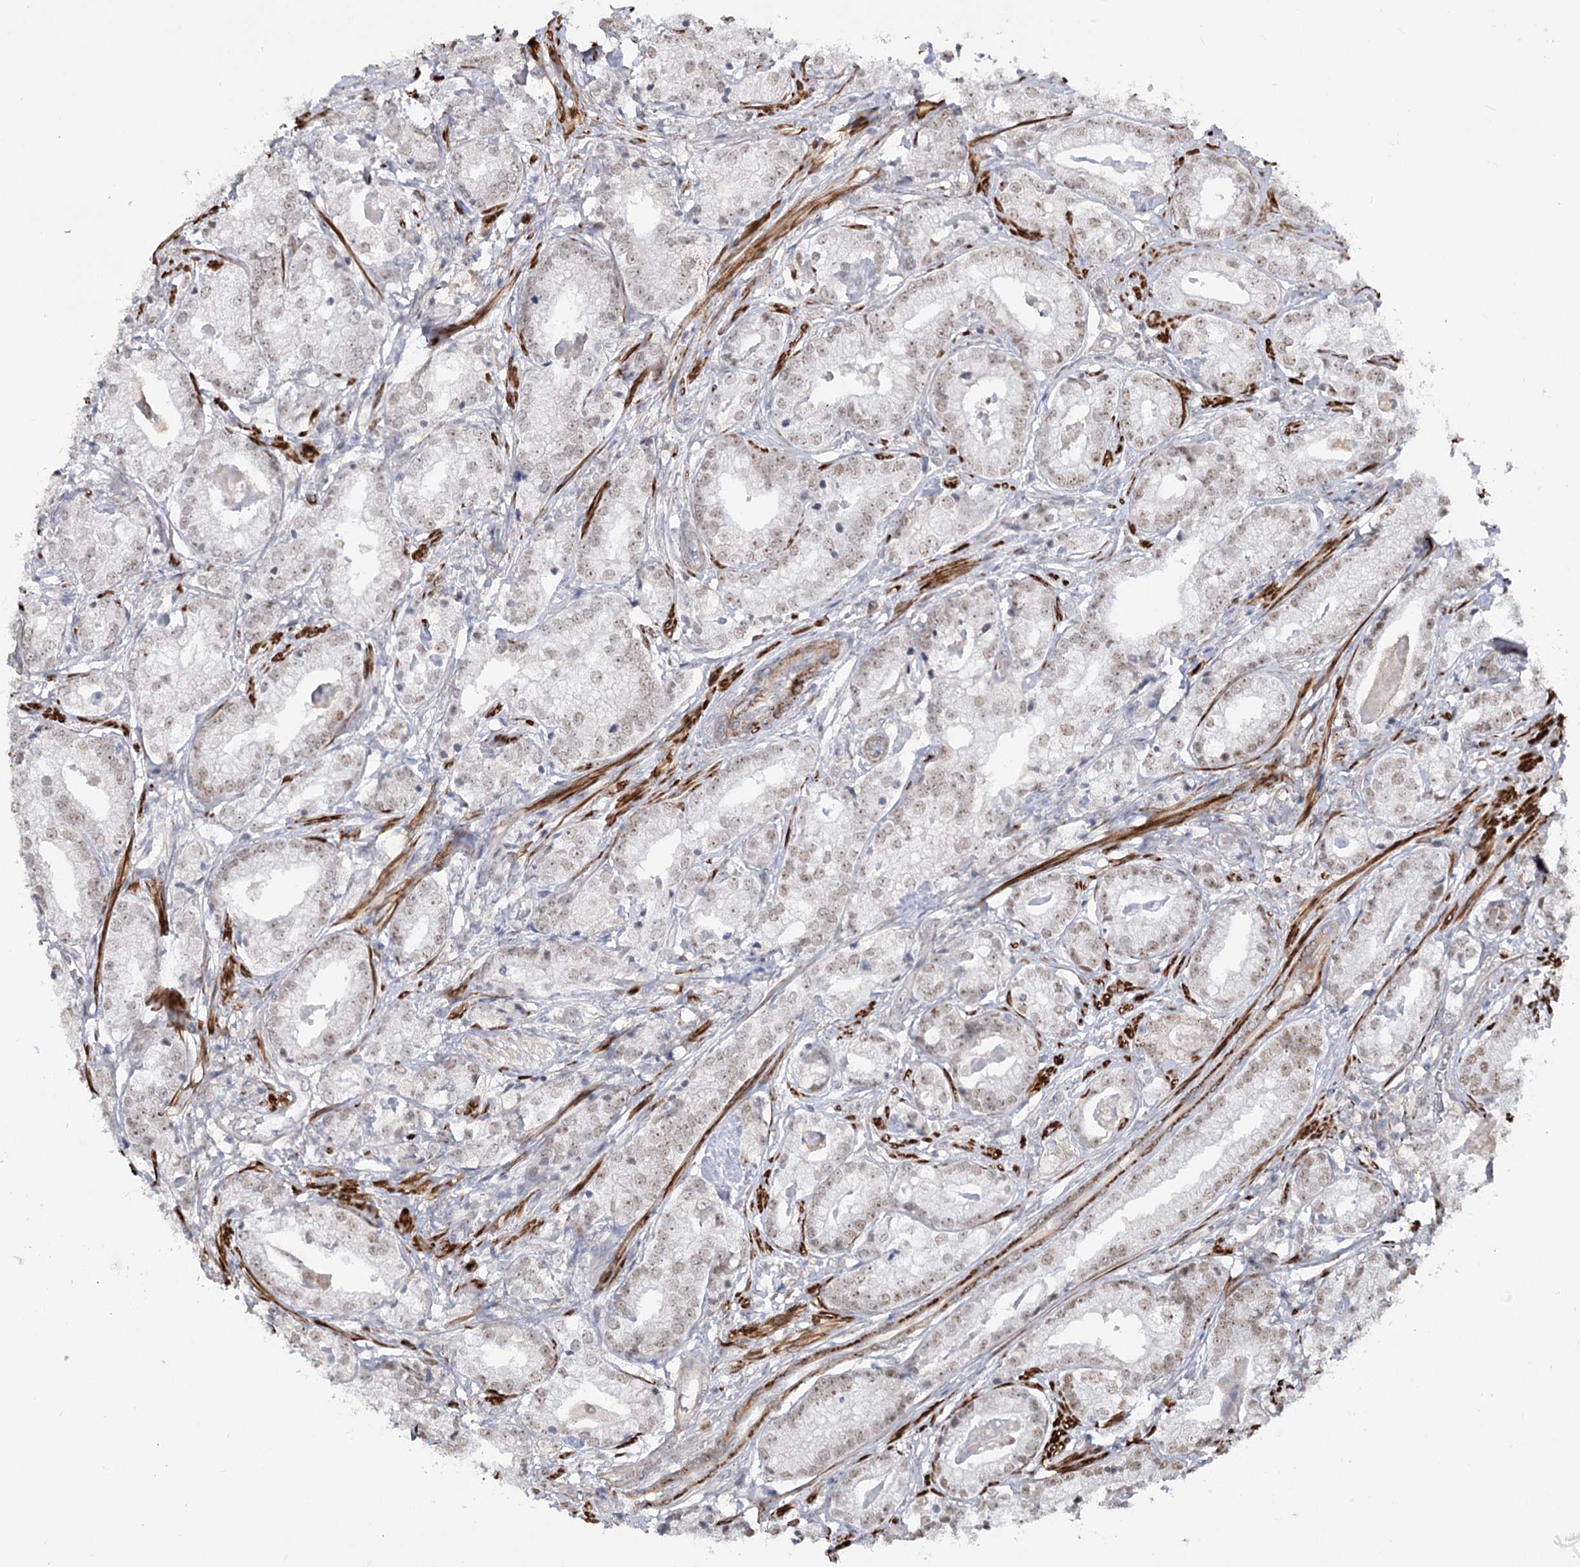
{"staining": {"intensity": "weak", "quantity": ">75%", "location": "nuclear"}, "tissue": "prostate cancer", "cell_type": "Tumor cells", "image_type": "cancer", "snomed": [{"axis": "morphology", "description": "Adenocarcinoma, High grade"}, {"axis": "topography", "description": "Prostate"}], "caption": "Protein expression analysis of human high-grade adenocarcinoma (prostate) reveals weak nuclear positivity in about >75% of tumor cells.", "gene": "ZSCAN23", "patient": {"sex": "male", "age": 69}}